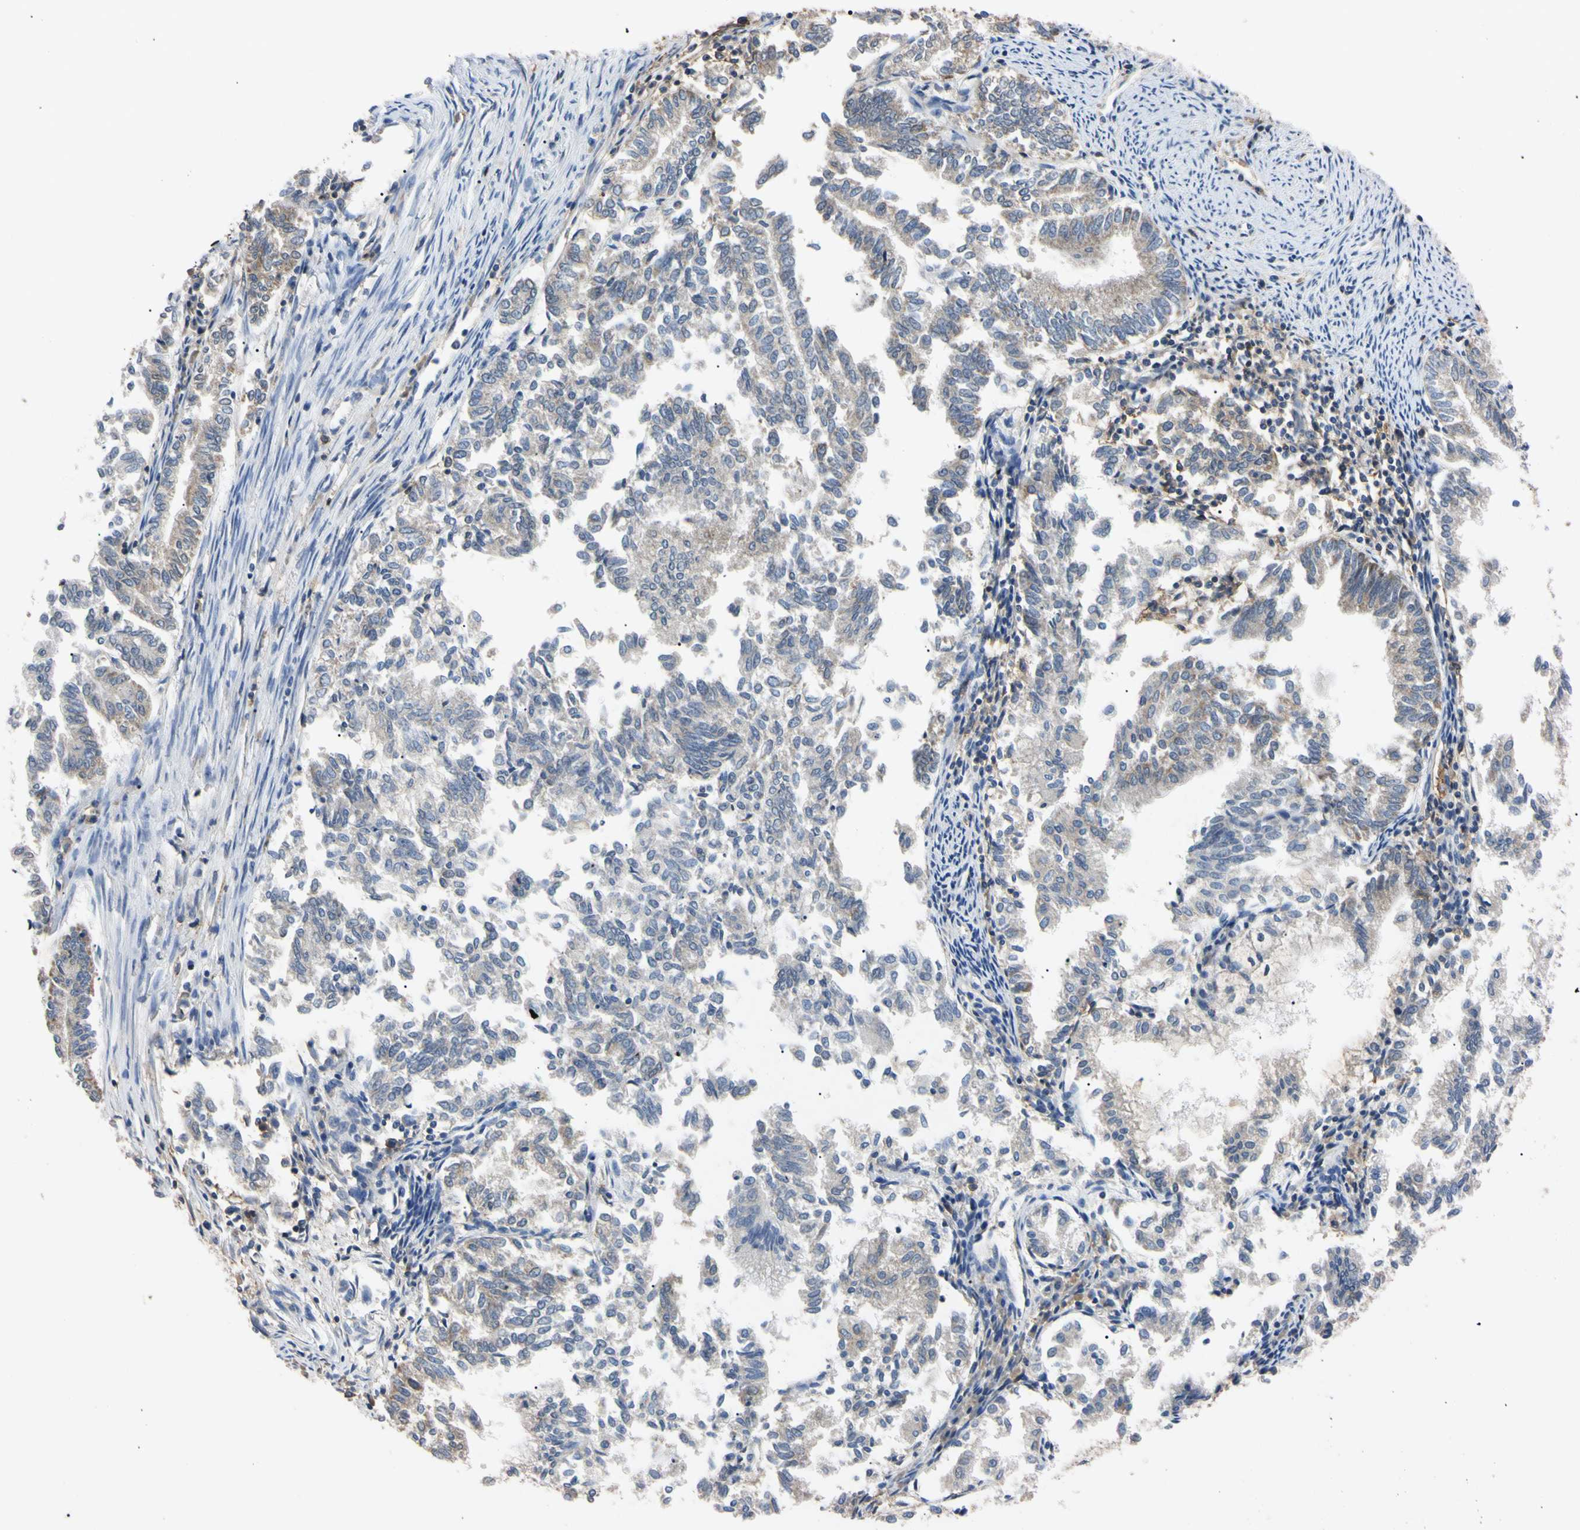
{"staining": {"intensity": "weak", "quantity": "<25%", "location": "cytoplasmic/membranous"}, "tissue": "endometrial cancer", "cell_type": "Tumor cells", "image_type": "cancer", "snomed": [{"axis": "morphology", "description": "Necrosis, NOS"}, {"axis": "morphology", "description": "Adenocarcinoma, NOS"}, {"axis": "topography", "description": "Endometrium"}], "caption": "An image of human endometrial cancer (adenocarcinoma) is negative for staining in tumor cells.", "gene": "PNKD", "patient": {"sex": "female", "age": 79}}